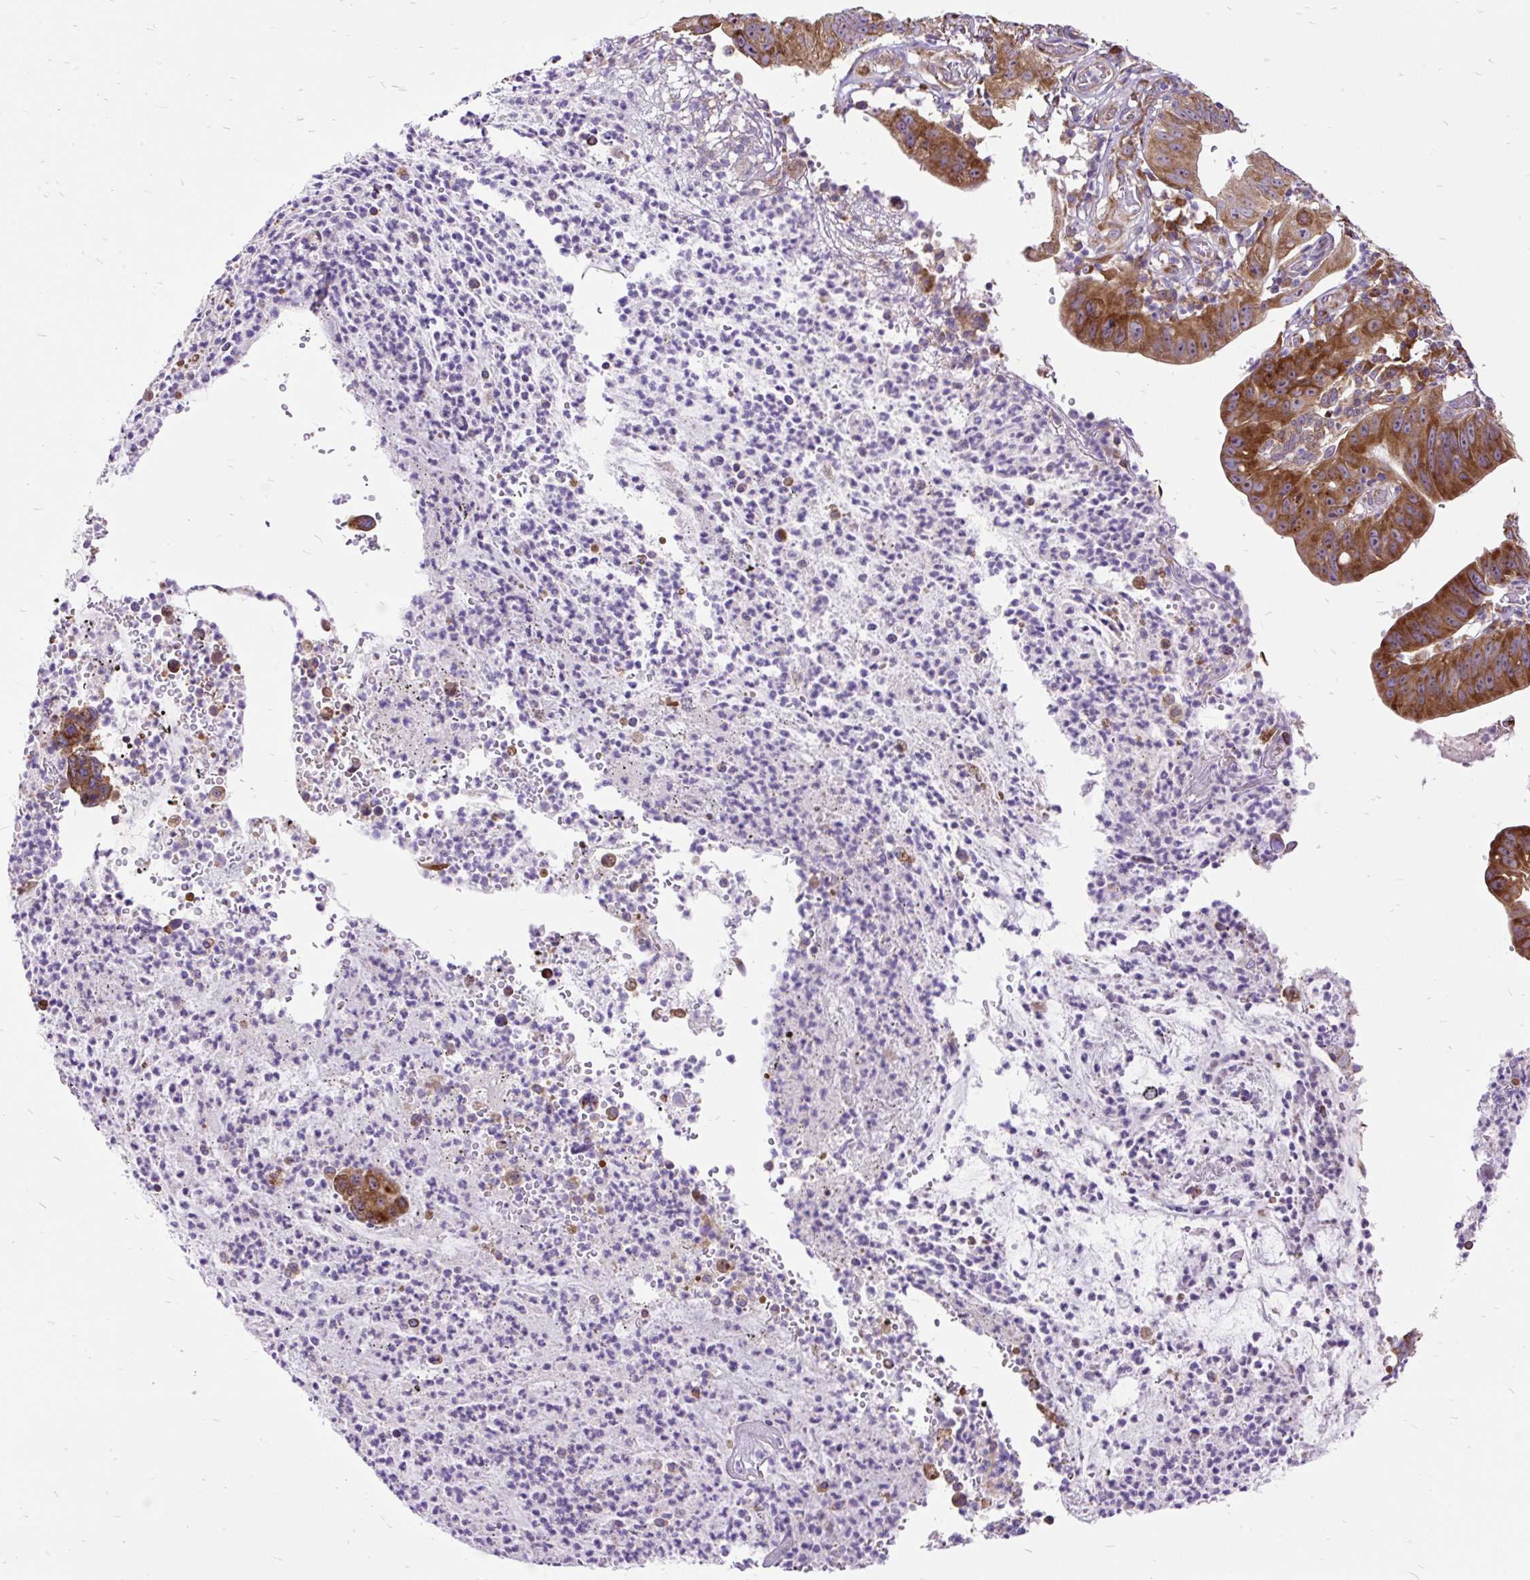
{"staining": {"intensity": "moderate", "quantity": ">75%", "location": "cytoplasmic/membranous"}, "tissue": "stomach cancer", "cell_type": "Tumor cells", "image_type": "cancer", "snomed": [{"axis": "morphology", "description": "Adenocarcinoma, NOS"}, {"axis": "topography", "description": "Stomach"}], "caption": "Moderate cytoplasmic/membranous positivity is identified in approximately >75% of tumor cells in stomach cancer (adenocarcinoma).", "gene": "RPS5", "patient": {"sex": "male", "age": 59}}